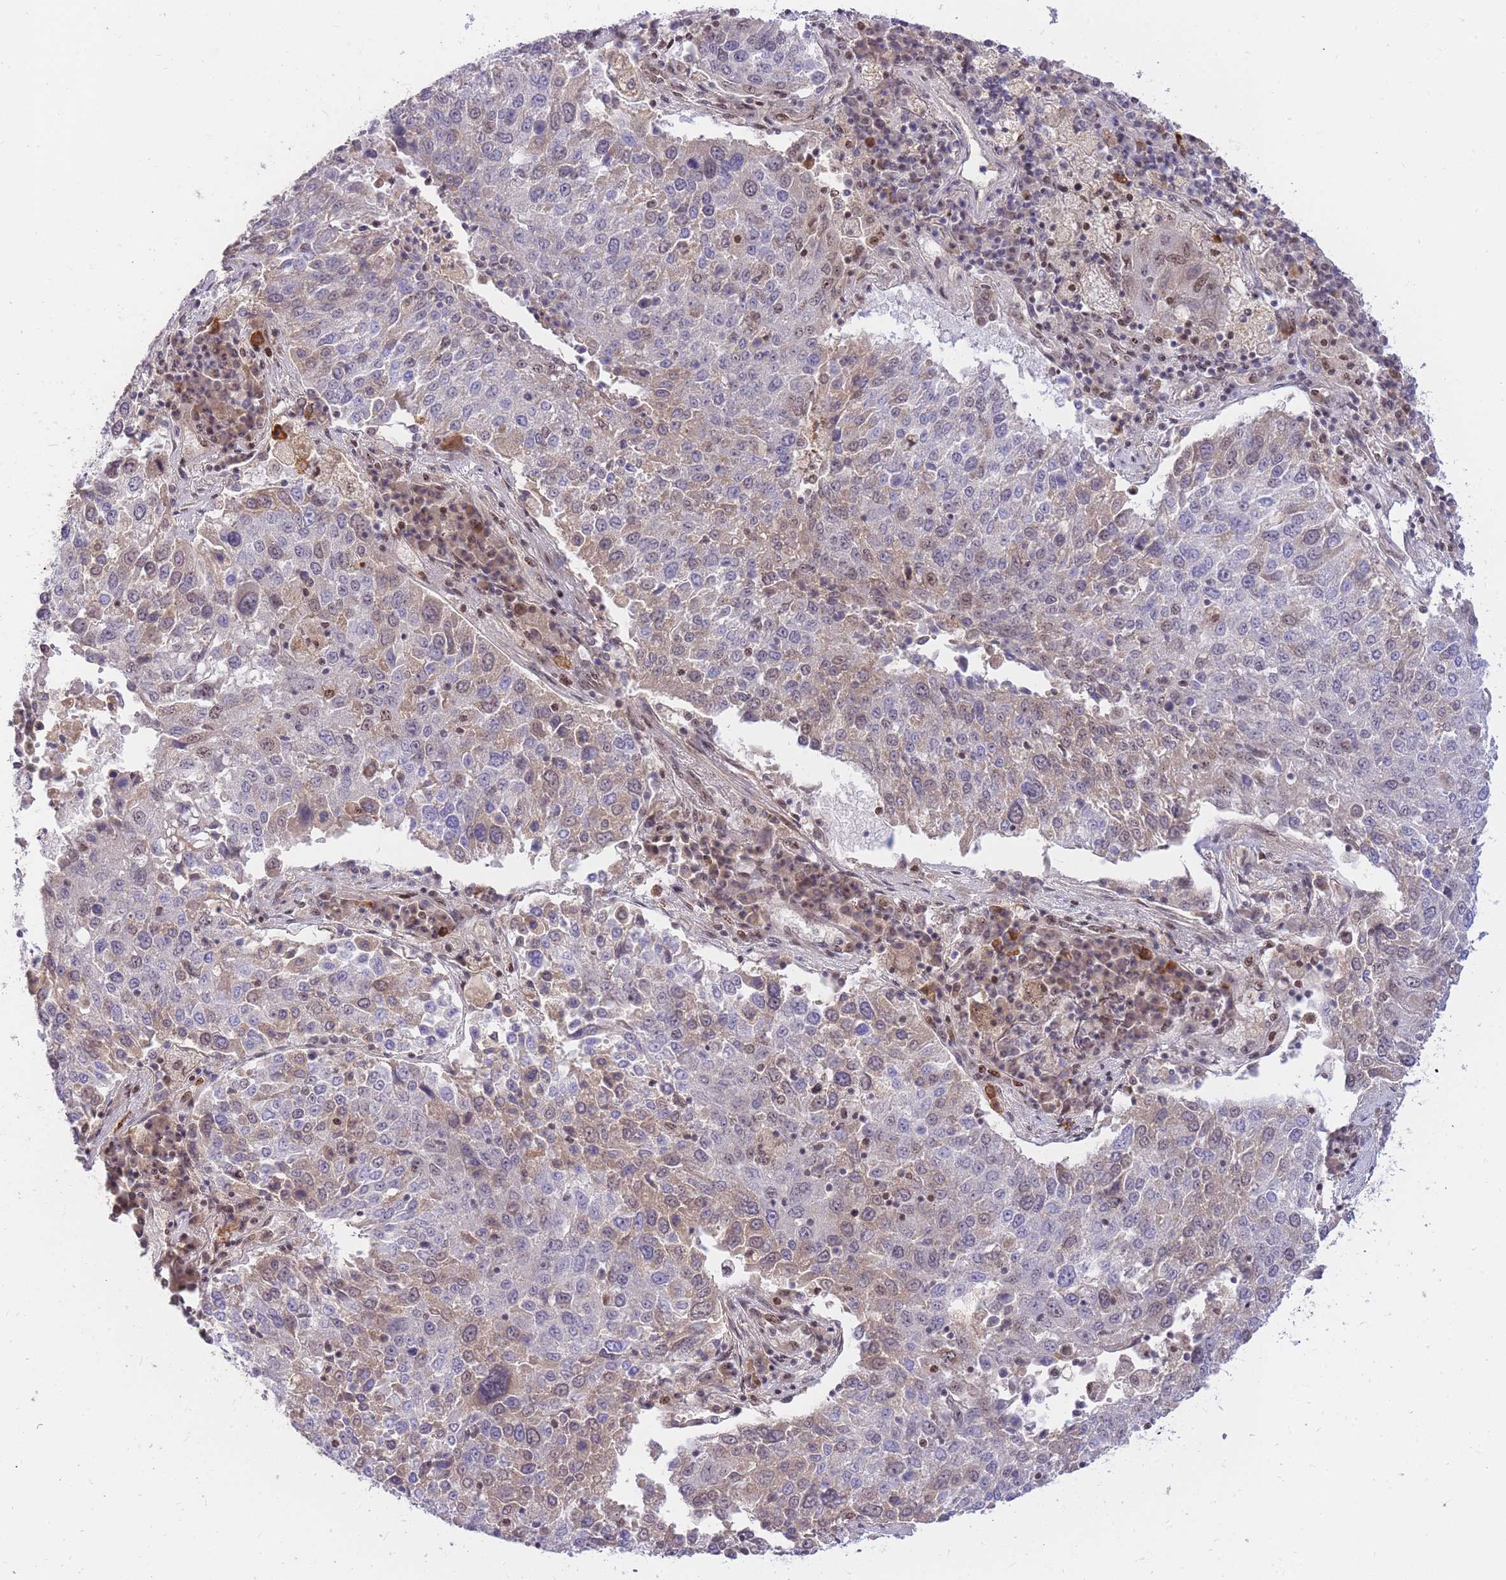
{"staining": {"intensity": "weak", "quantity": "<25%", "location": "cytoplasmic/membranous,nuclear"}, "tissue": "lung cancer", "cell_type": "Tumor cells", "image_type": "cancer", "snomed": [{"axis": "morphology", "description": "Squamous cell carcinoma, NOS"}, {"axis": "topography", "description": "Lung"}], "caption": "IHC photomicrograph of lung cancer (squamous cell carcinoma) stained for a protein (brown), which reveals no positivity in tumor cells.", "gene": "TLE2", "patient": {"sex": "male", "age": 65}}